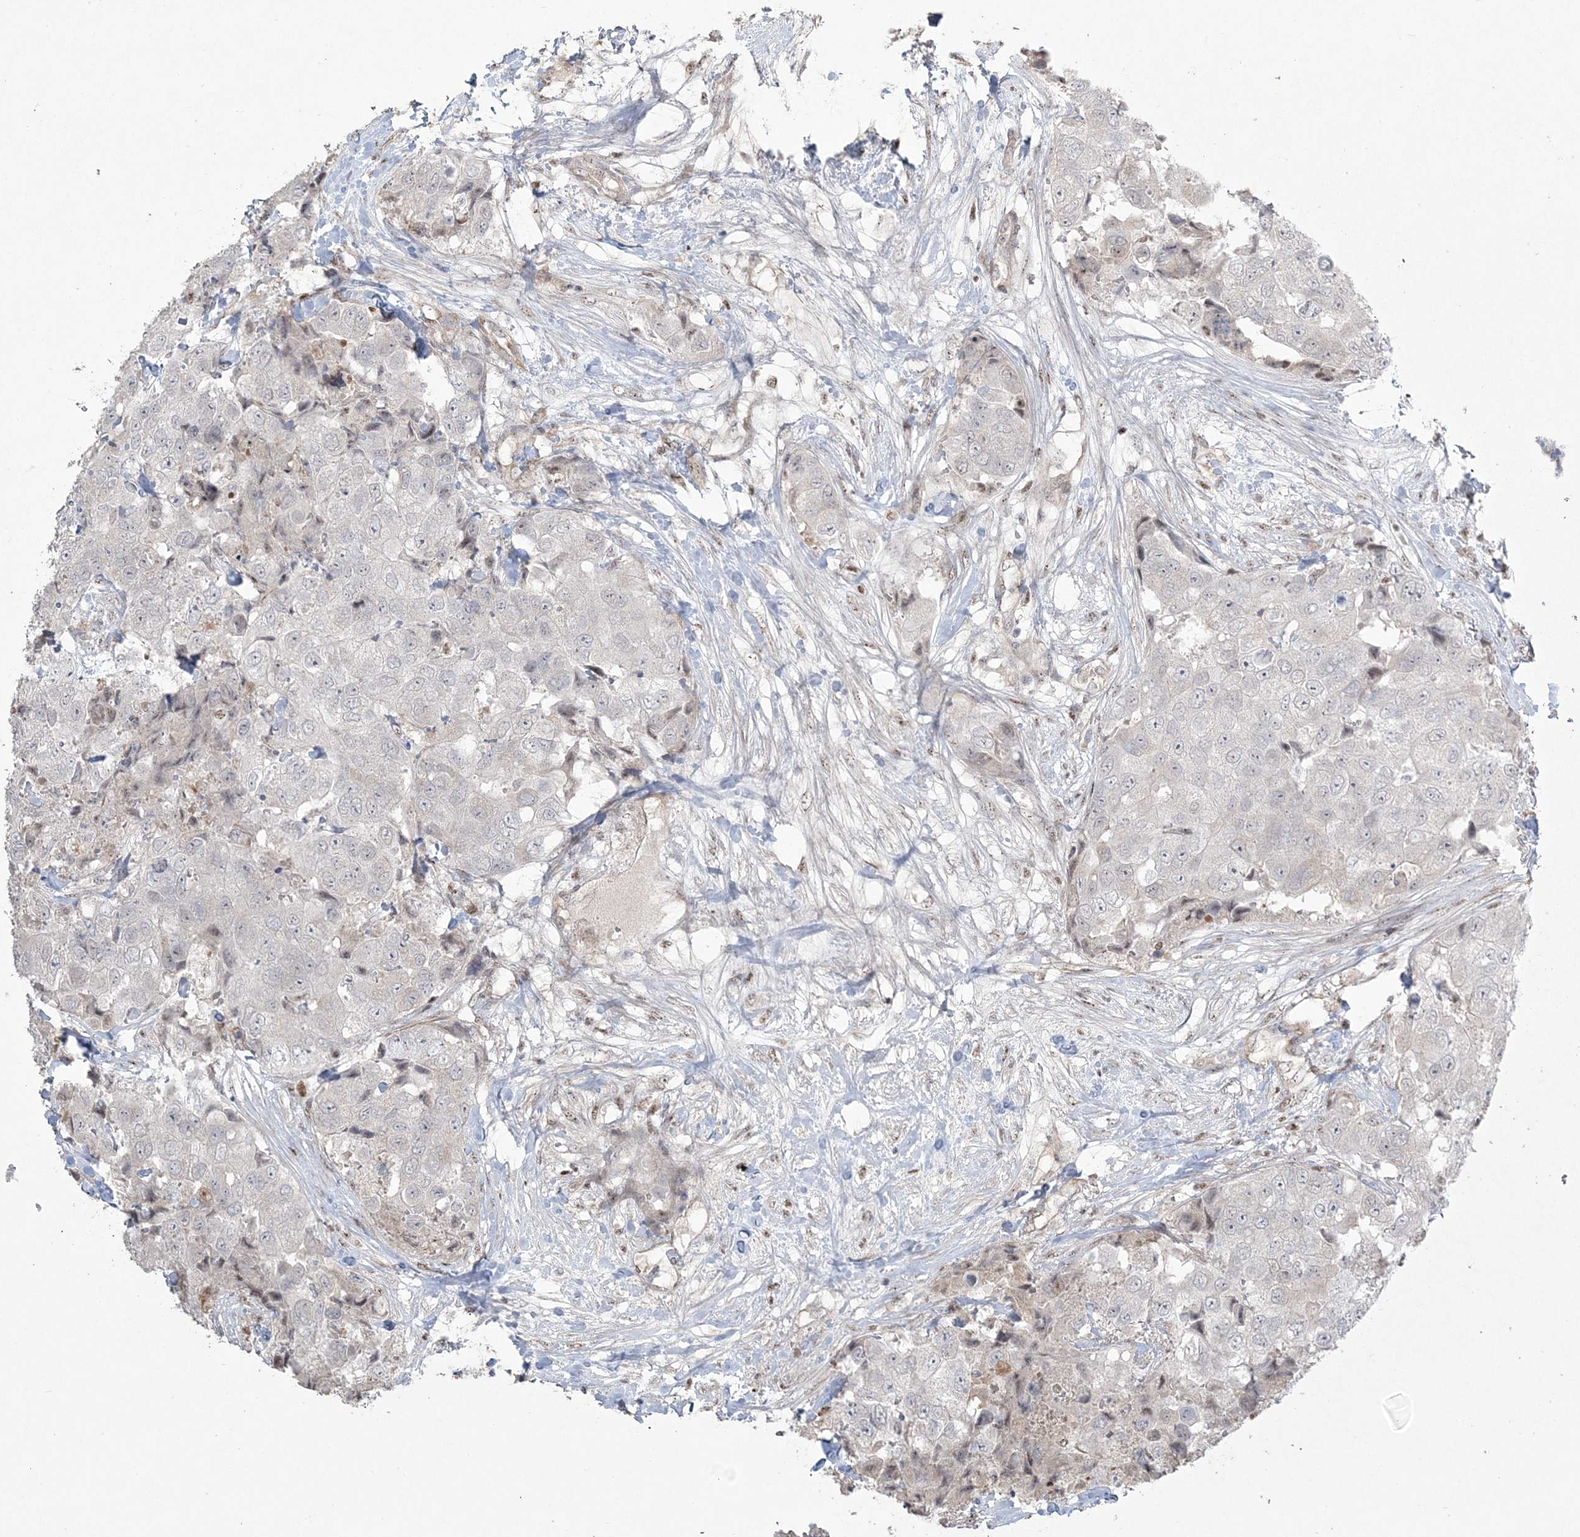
{"staining": {"intensity": "negative", "quantity": "none", "location": "none"}, "tissue": "breast cancer", "cell_type": "Tumor cells", "image_type": "cancer", "snomed": [{"axis": "morphology", "description": "Duct carcinoma"}, {"axis": "topography", "description": "Breast"}], "caption": "Immunohistochemistry (IHC) of human invasive ductal carcinoma (breast) demonstrates no staining in tumor cells.", "gene": "RBM17", "patient": {"sex": "female", "age": 62}}